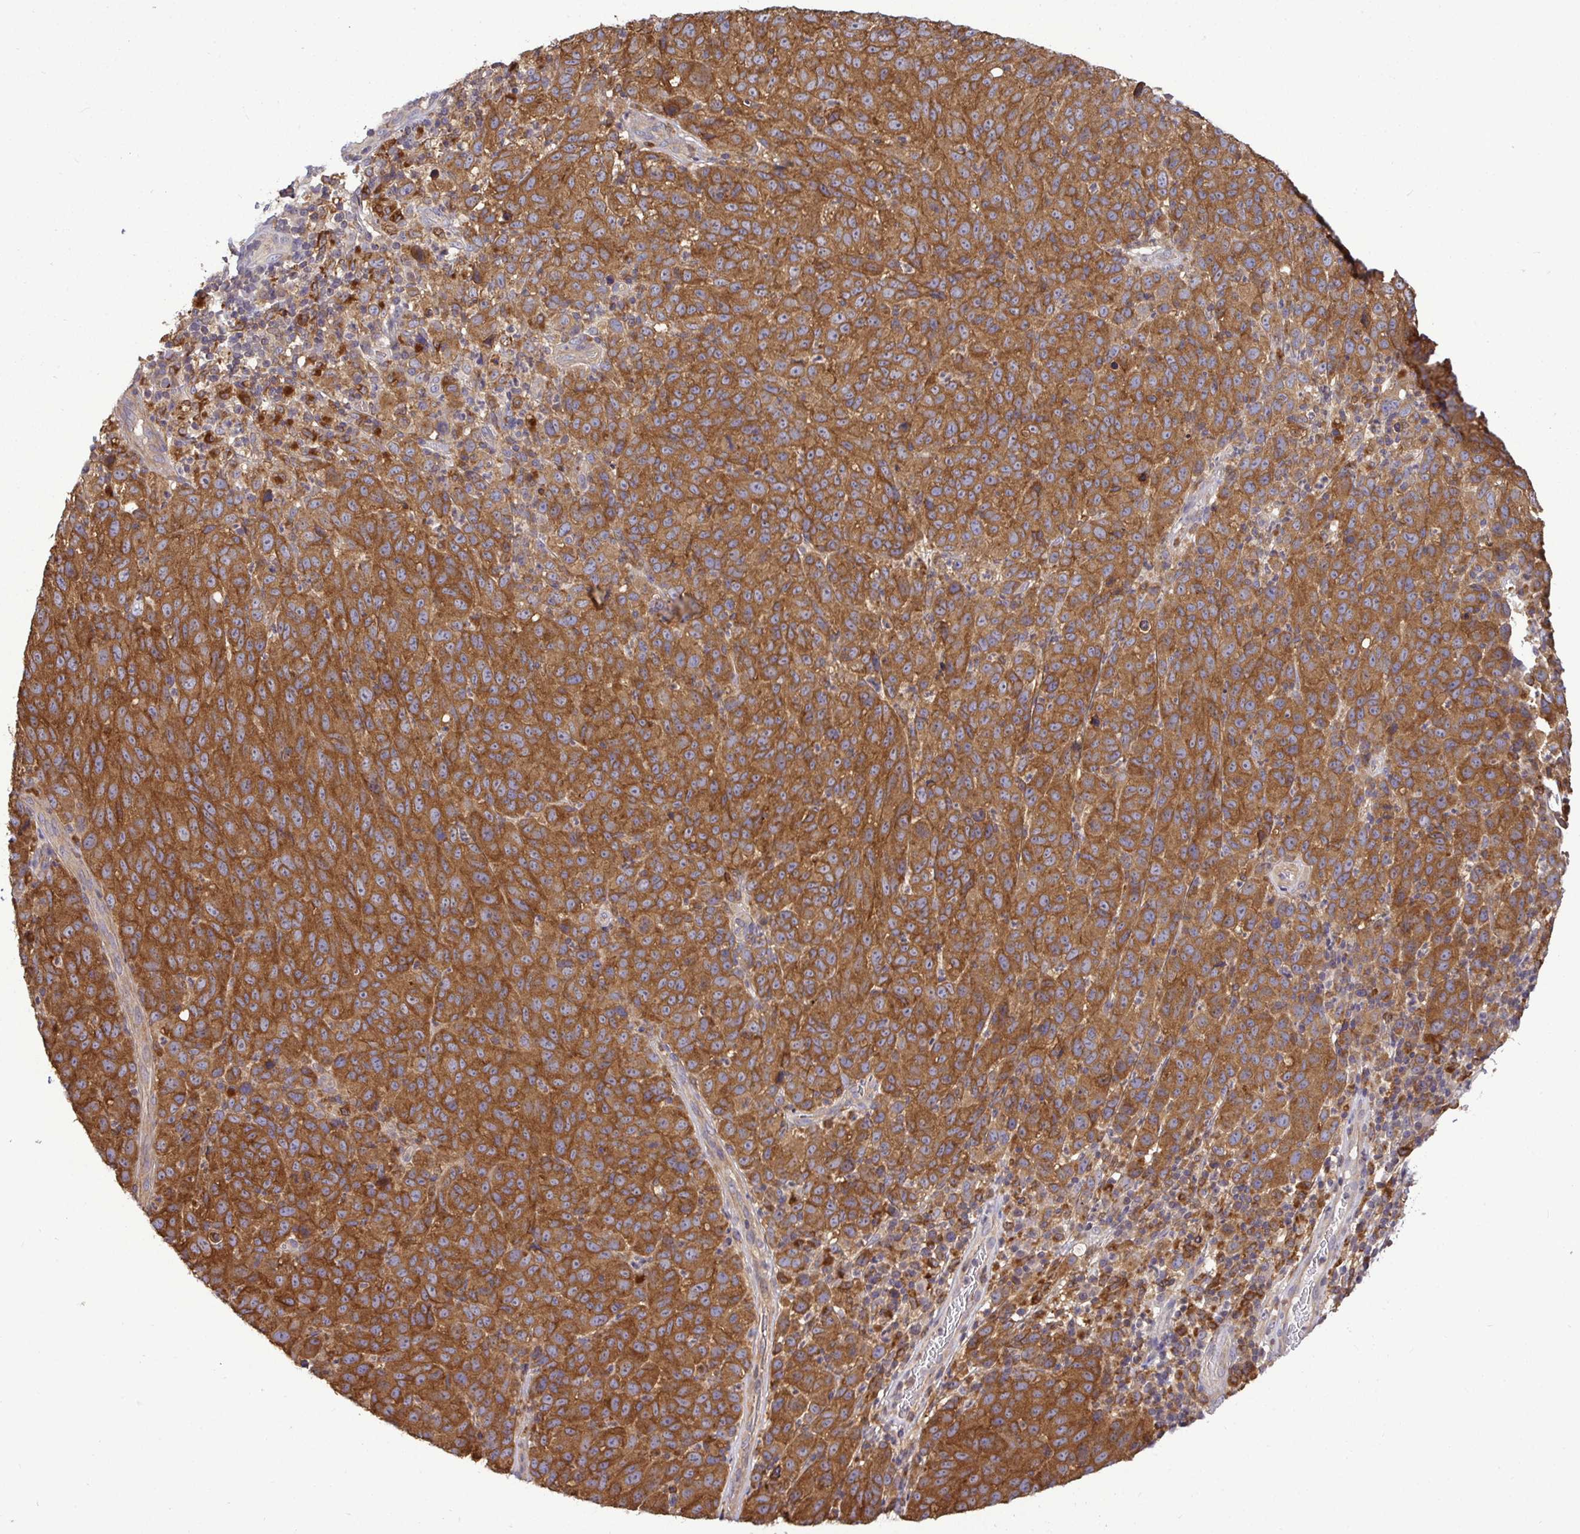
{"staining": {"intensity": "strong", "quantity": ">75%", "location": "cytoplasmic/membranous"}, "tissue": "melanoma", "cell_type": "Tumor cells", "image_type": "cancer", "snomed": [{"axis": "morphology", "description": "Malignant melanoma, NOS"}, {"axis": "topography", "description": "Skin"}], "caption": "Immunohistochemical staining of human melanoma displays high levels of strong cytoplasmic/membranous protein expression in about >75% of tumor cells. The protein is stained brown, and the nuclei are stained in blue (DAB IHC with brightfield microscopy, high magnification).", "gene": "ATP6V1F", "patient": {"sex": "male", "age": 85}}